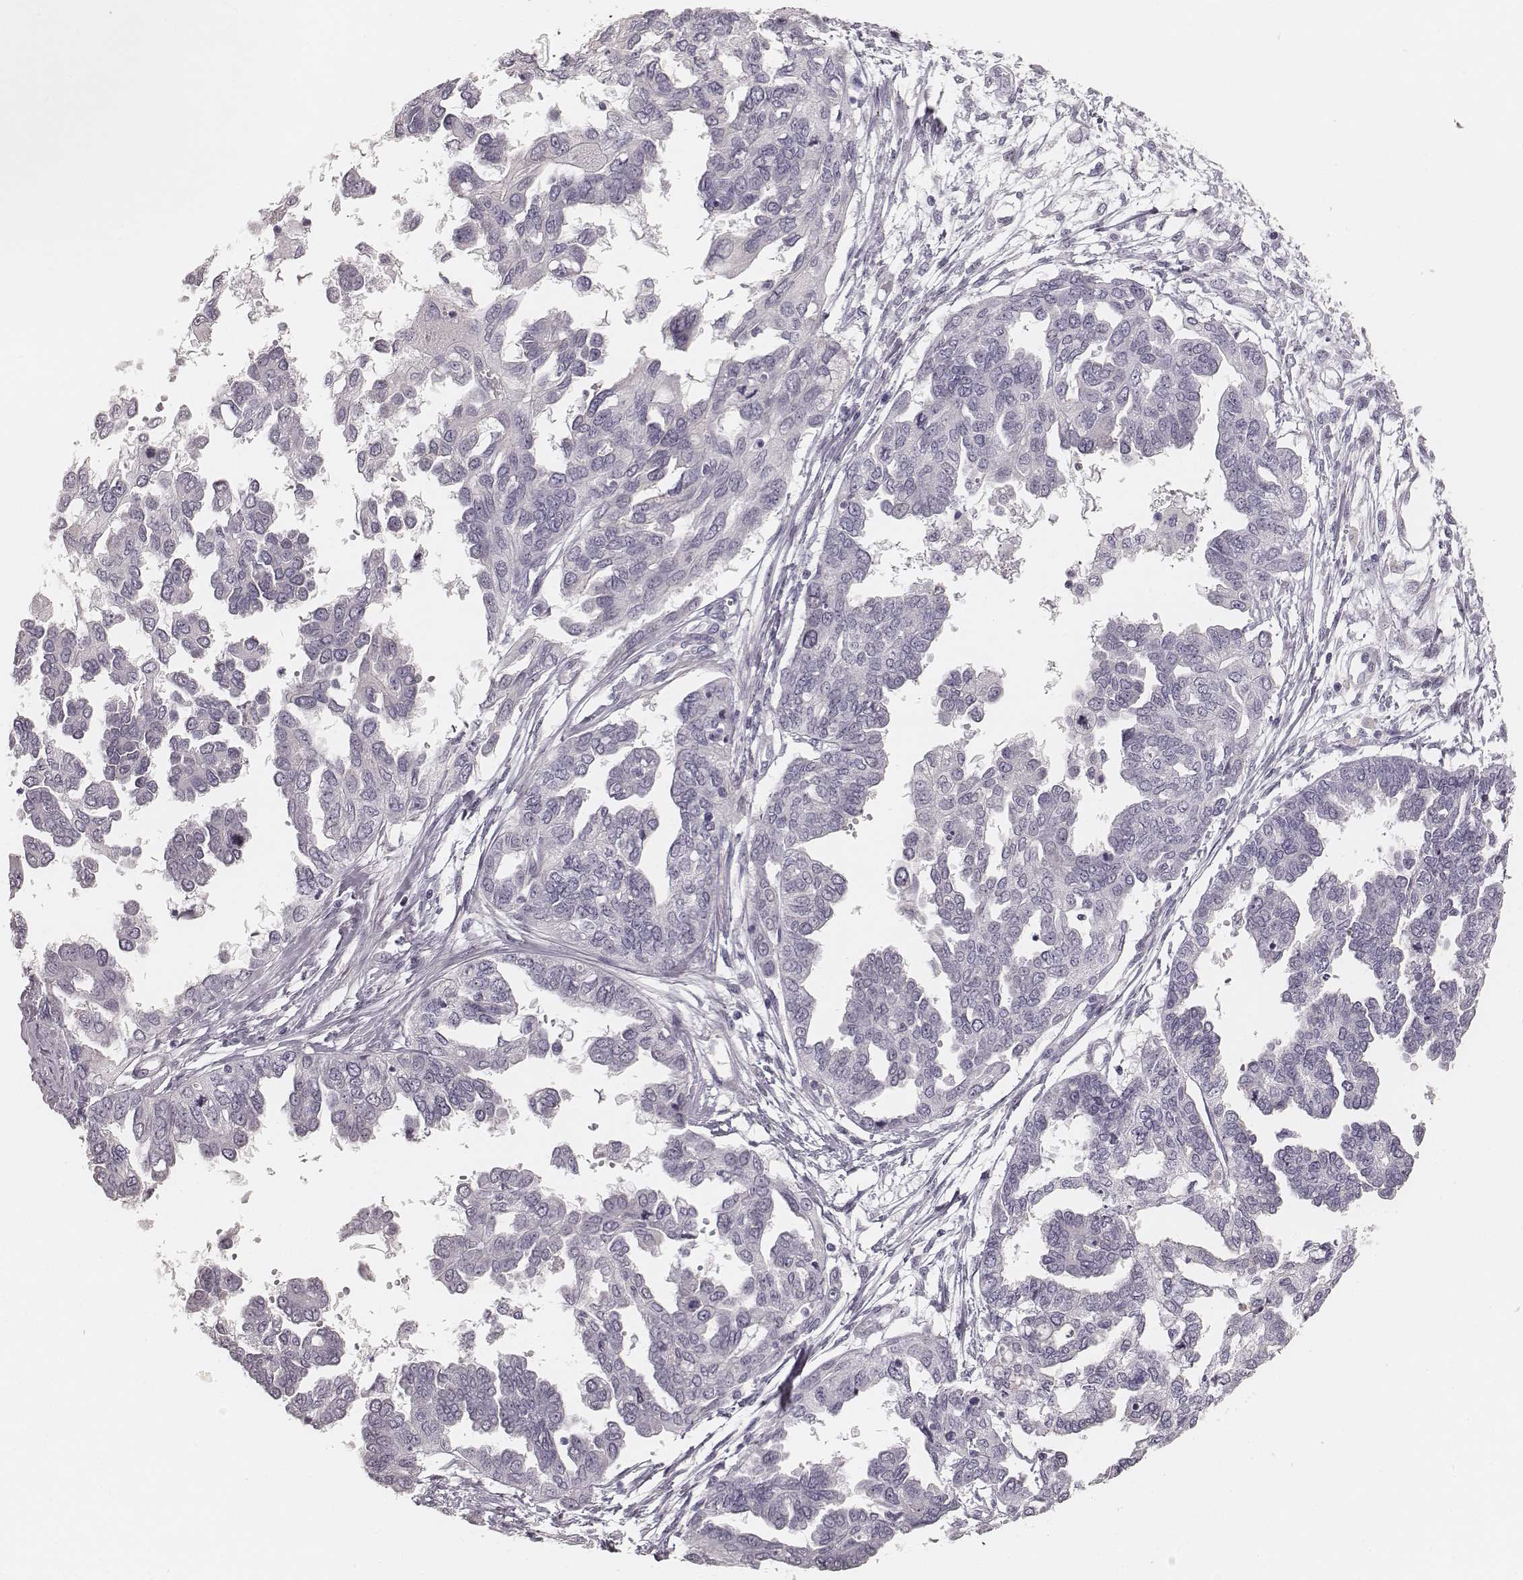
{"staining": {"intensity": "negative", "quantity": "none", "location": "none"}, "tissue": "ovarian cancer", "cell_type": "Tumor cells", "image_type": "cancer", "snomed": [{"axis": "morphology", "description": "Cystadenocarcinoma, serous, NOS"}, {"axis": "topography", "description": "Ovary"}], "caption": "High power microscopy histopathology image of an immunohistochemistry (IHC) histopathology image of ovarian serous cystadenocarcinoma, revealing no significant staining in tumor cells.", "gene": "HNF4G", "patient": {"sex": "female", "age": 53}}